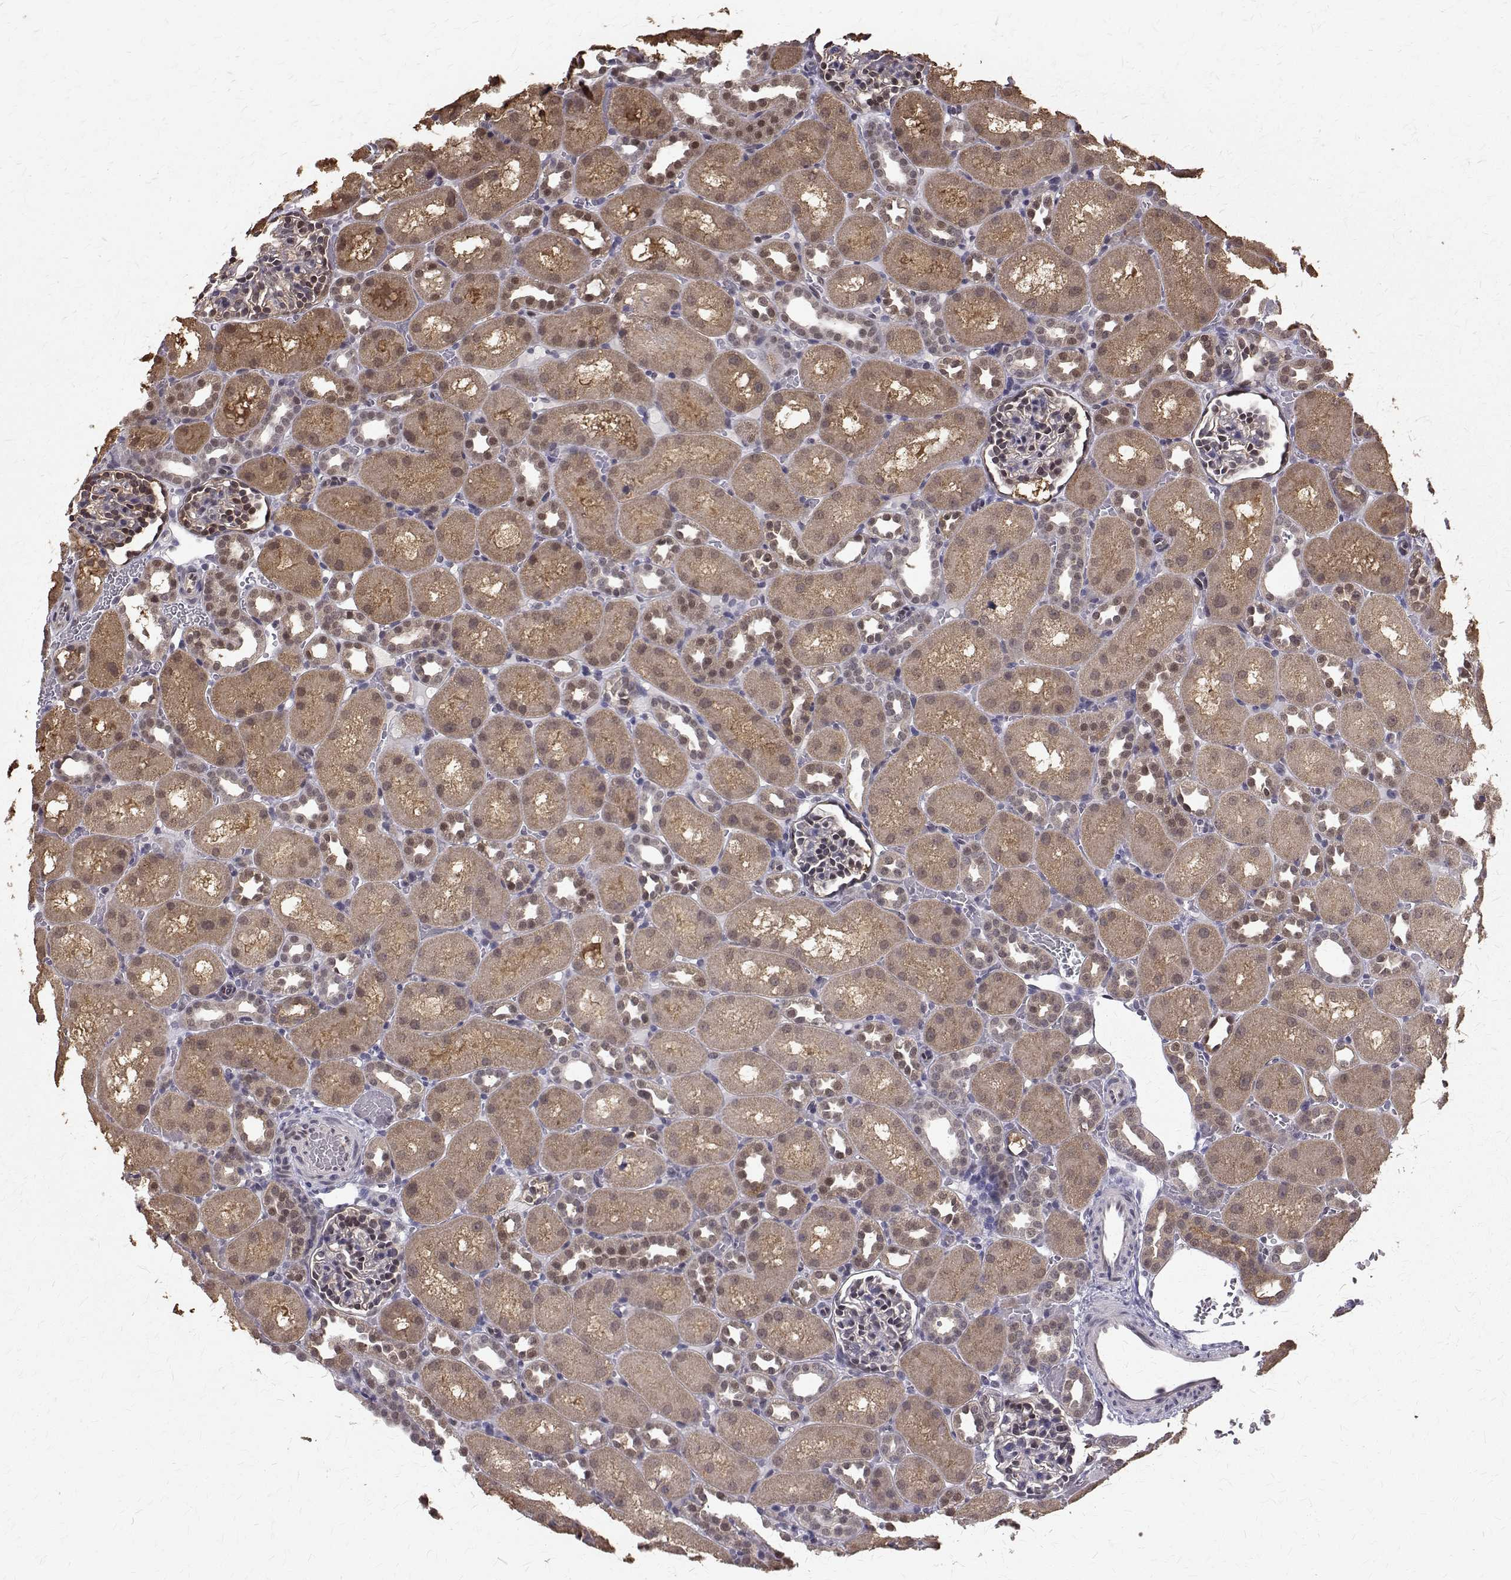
{"staining": {"intensity": "weak", "quantity": "25%-75%", "location": "cytoplasmic/membranous,nuclear"}, "tissue": "kidney", "cell_type": "Cells in glomeruli", "image_type": "normal", "snomed": [{"axis": "morphology", "description": "Normal tissue, NOS"}, {"axis": "topography", "description": "Kidney"}], "caption": "This is a micrograph of immunohistochemistry staining of benign kidney, which shows weak staining in the cytoplasmic/membranous,nuclear of cells in glomeruli.", "gene": "NIF3L1", "patient": {"sex": "male", "age": 1}}